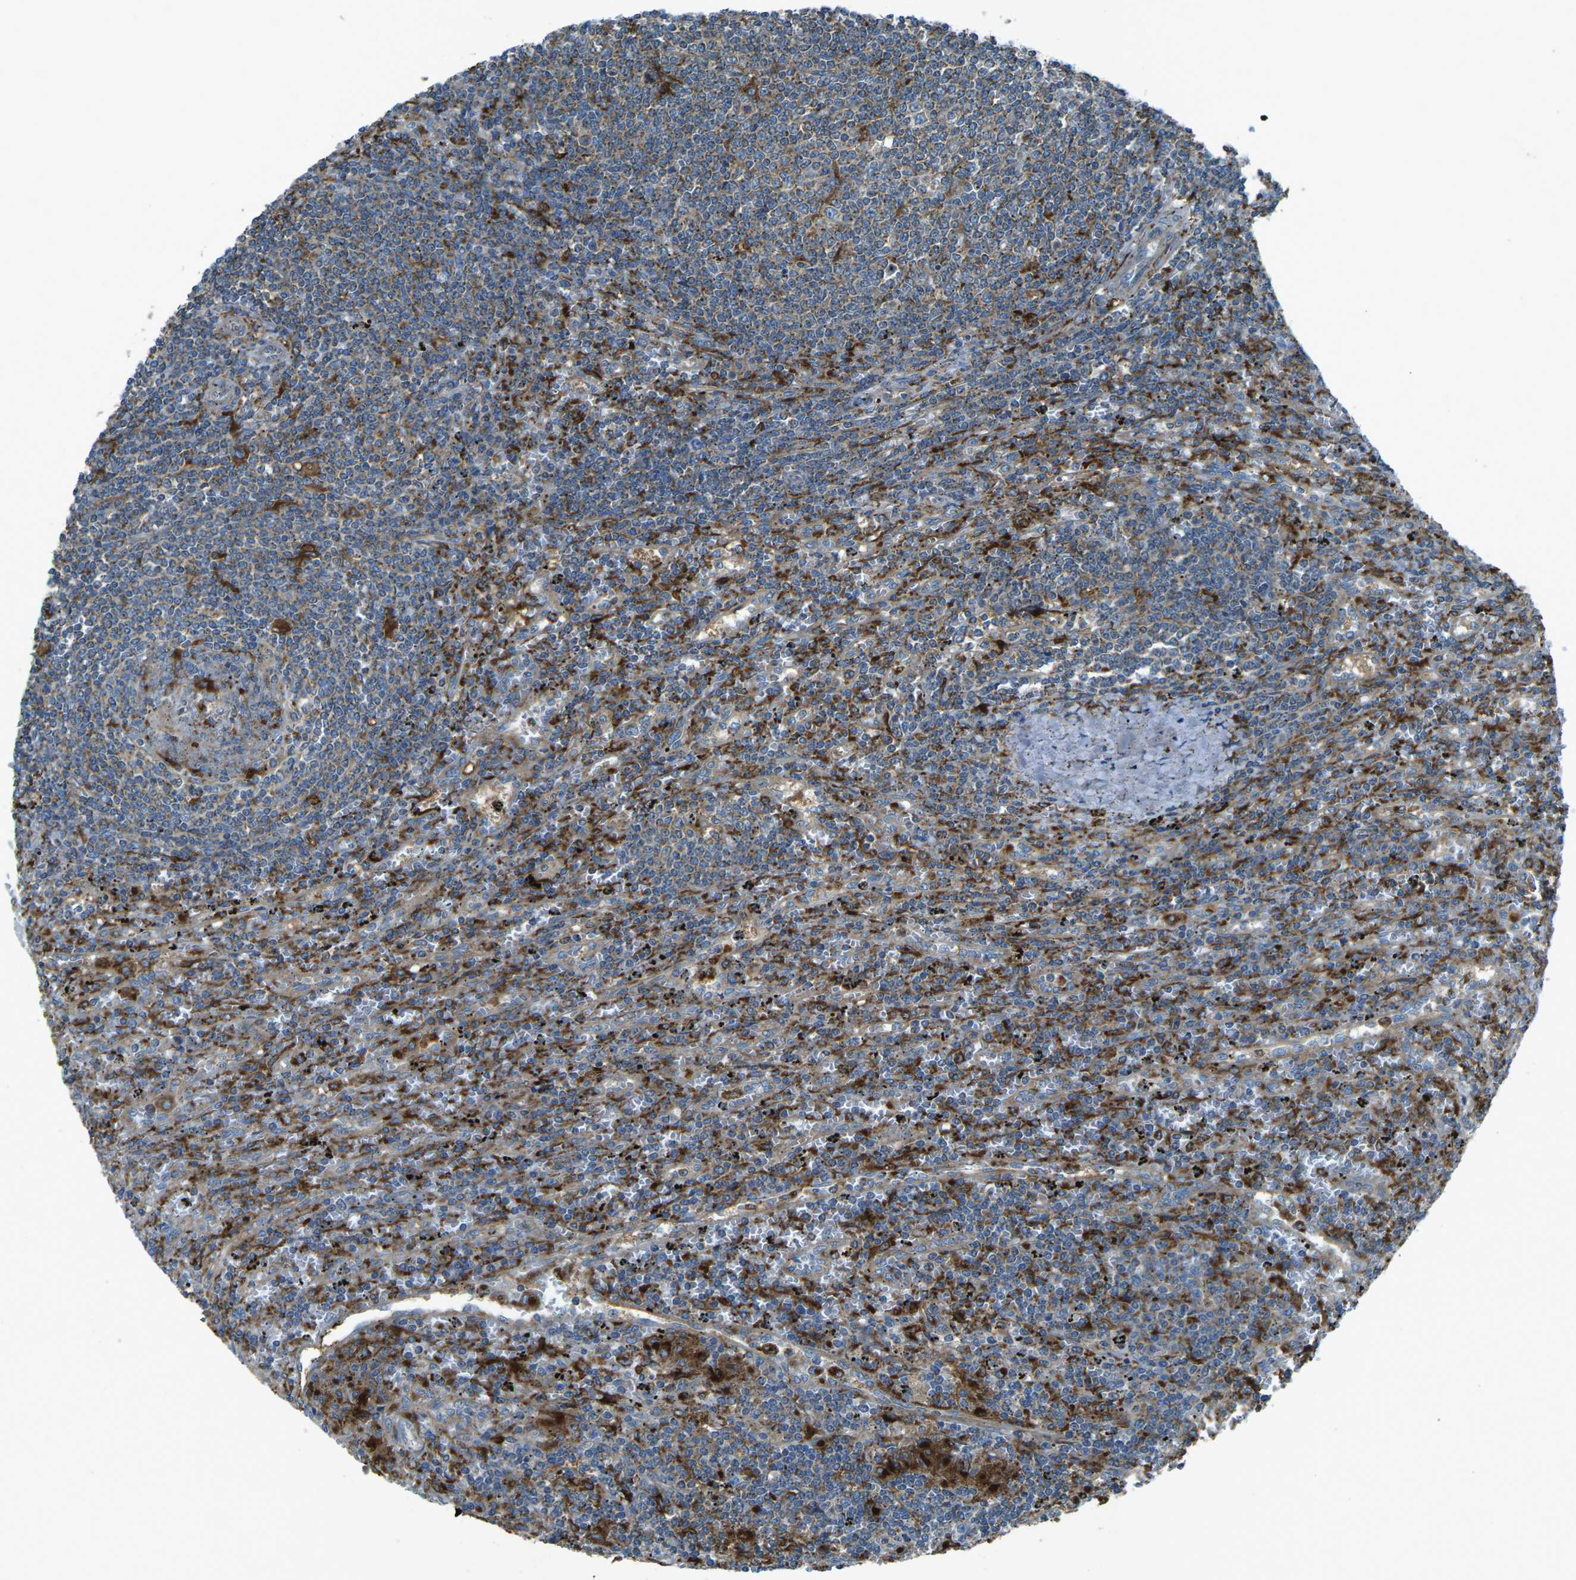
{"staining": {"intensity": "weak", "quantity": "25%-75%", "location": "cytoplasmic/membranous"}, "tissue": "lymphoma", "cell_type": "Tumor cells", "image_type": "cancer", "snomed": [{"axis": "morphology", "description": "Malignant lymphoma, non-Hodgkin's type, Low grade"}, {"axis": "topography", "description": "Spleen"}], "caption": "Immunohistochemical staining of human lymphoma demonstrates low levels of weak cytoplasmic/membranous protein staining in about 25%-75% of tumor cells.", "gene": "CDK17", "patient": {"sex": "male", "age": 76}}